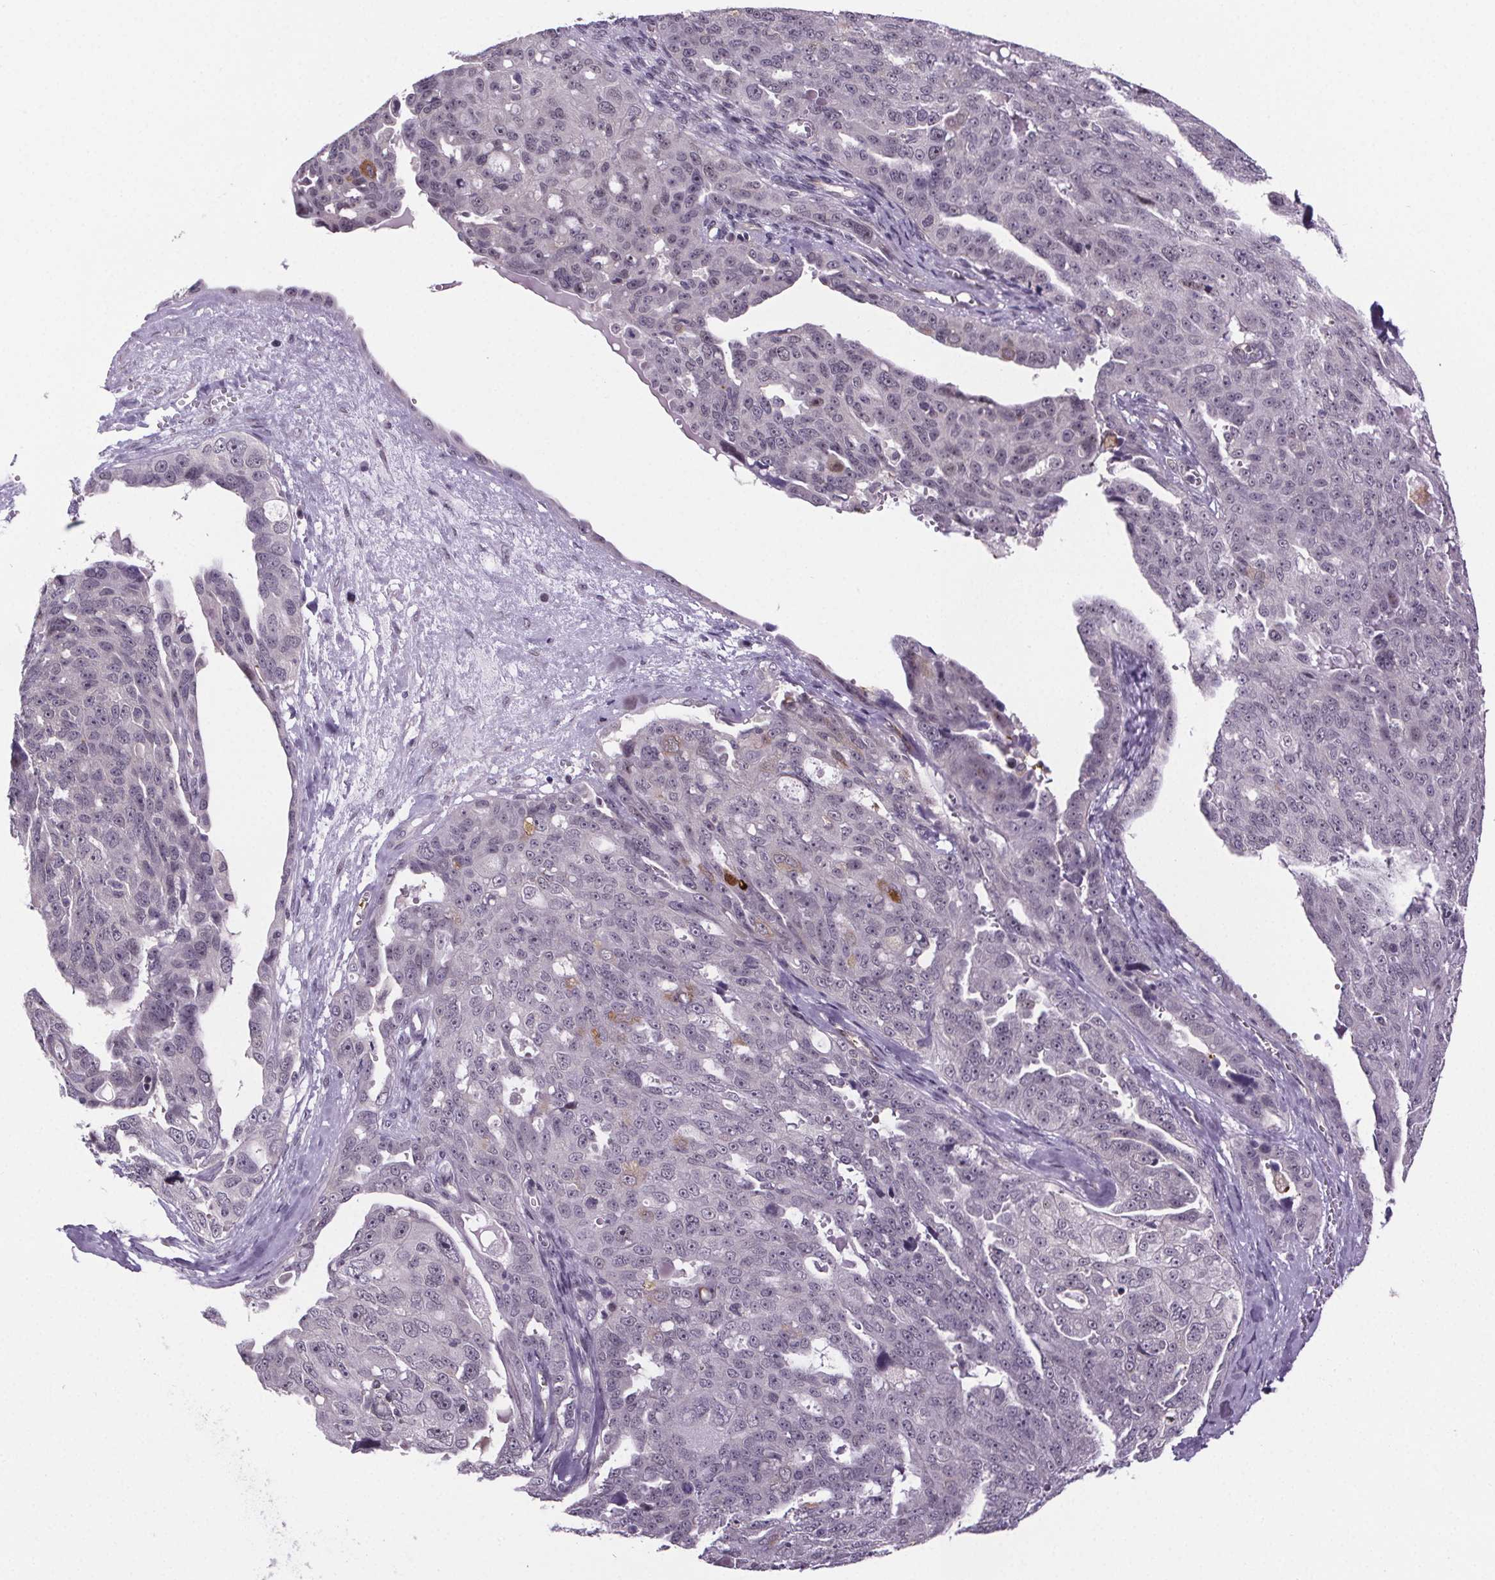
{"staining": {"intensity": "negative", "quantity": "none", "location": "none"}, "tissue": "ovarian cancer", "cell_type": "Tumor cells", "image_type": "cancer", "snomed": [{"axis": "morphology", "description": "Carcinoma, endometroid"}, {"axis": "morphology", "description": "Cystadenocarcinoma, serous, NOS"}, {"axis": "topography", "description": "Ovary"}], "caption": "Tumor cells show no significant positivity in endometroid carcinoma (ovarian). Nuclei are stained in blue.", "gene": "TTC12", "patient": {"sex": "female", "age": 45}}